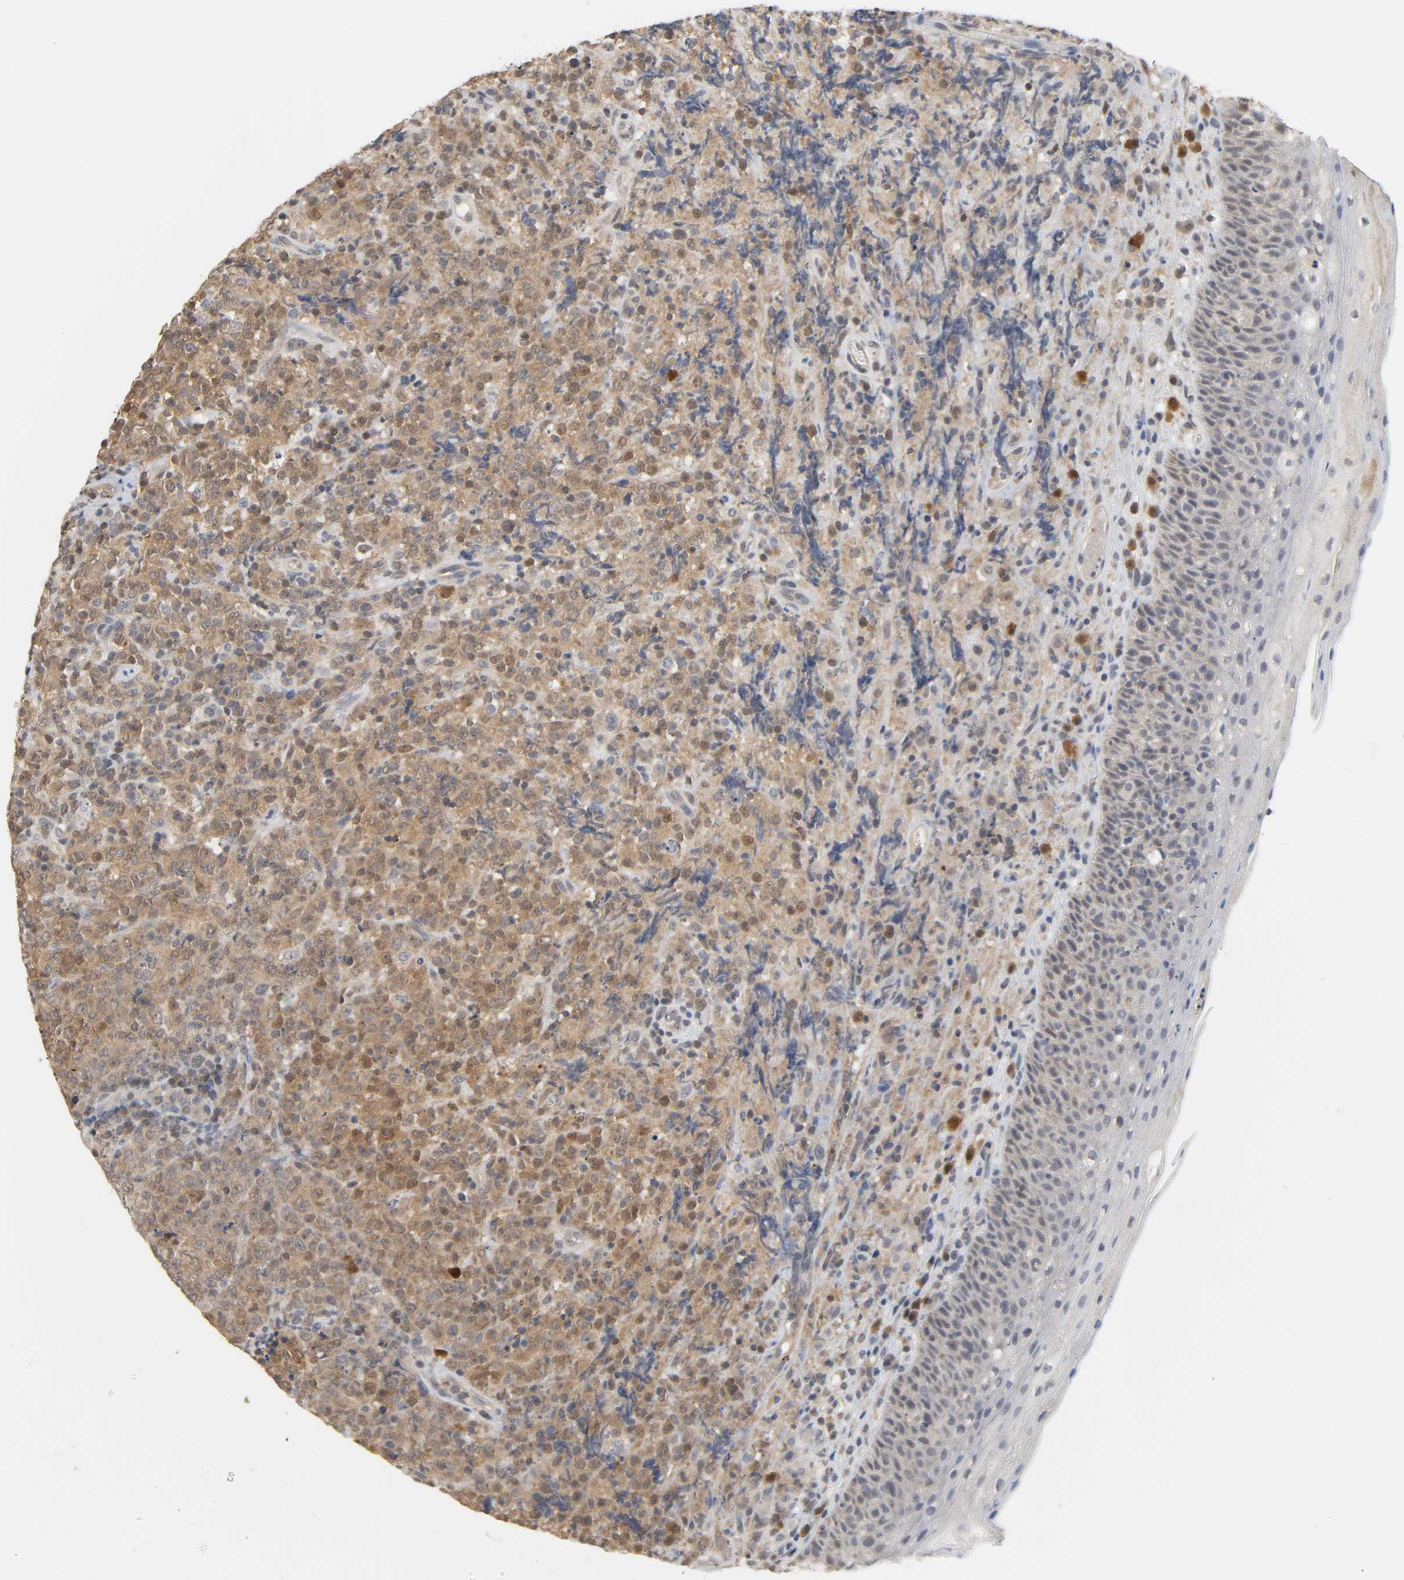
{"staining": {"intensity": "weak", "quantity": ">75%", "location": "cytoplasmic/membranous"}, "tissue": "lymphoma", "cell_type": "Tumor cells", "image_type": "cancer", "snomed": [{"axis": "morphology", "description": "Malignant lymphoma, non-Hodgkin's type, High grade"}, {"axis": "topography", "description": "Tonsil"}], "caption": "Protein expression analysis of lymphoma displays weak cytoplasmic/membranous positivity in approximately >75% of tumor cells.", "gene": "MIF", "patient": {"sex": "female", "age": 36}}